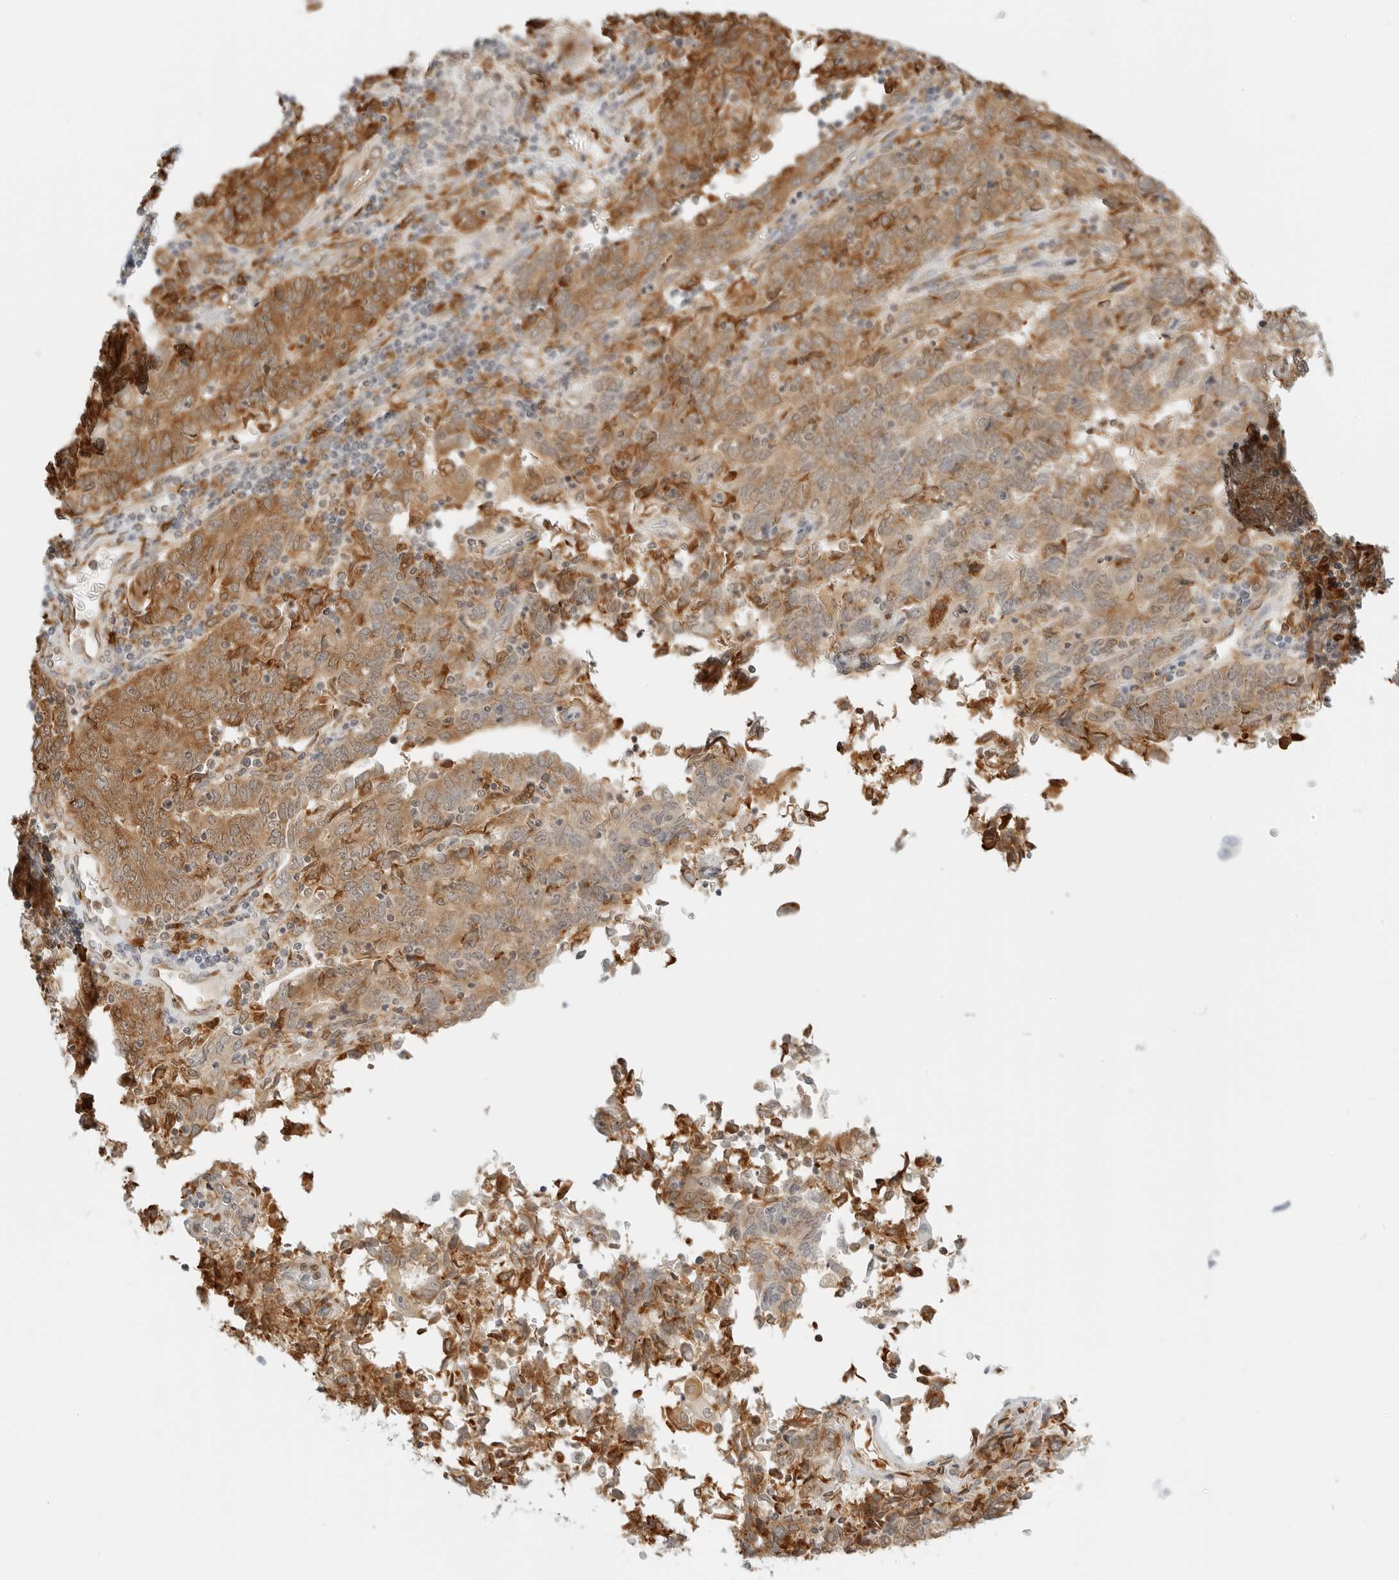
{"staining": {"intensity": "moderate", "quantity": ">75%", "location": "cytoplasmic/membranous"}, "tissue": "endometrial cancer", "cell_type": "Tumor cells", "image_type": "cancer", "snomed": [{"axis": "morphology", "description": "Adenocarcinoma, NOS"}, {"axis": "topography", "description": "Endometrium"}], "caption": "This is an image of immunohistochemistry (IHC) staining of adenocarcinoma (endometrial), which shows moderate positivity in the cytoplasmic/membranous of tumor cells.", "gene": "THEM4", "patient": {"sex": "female", "age": 80}}